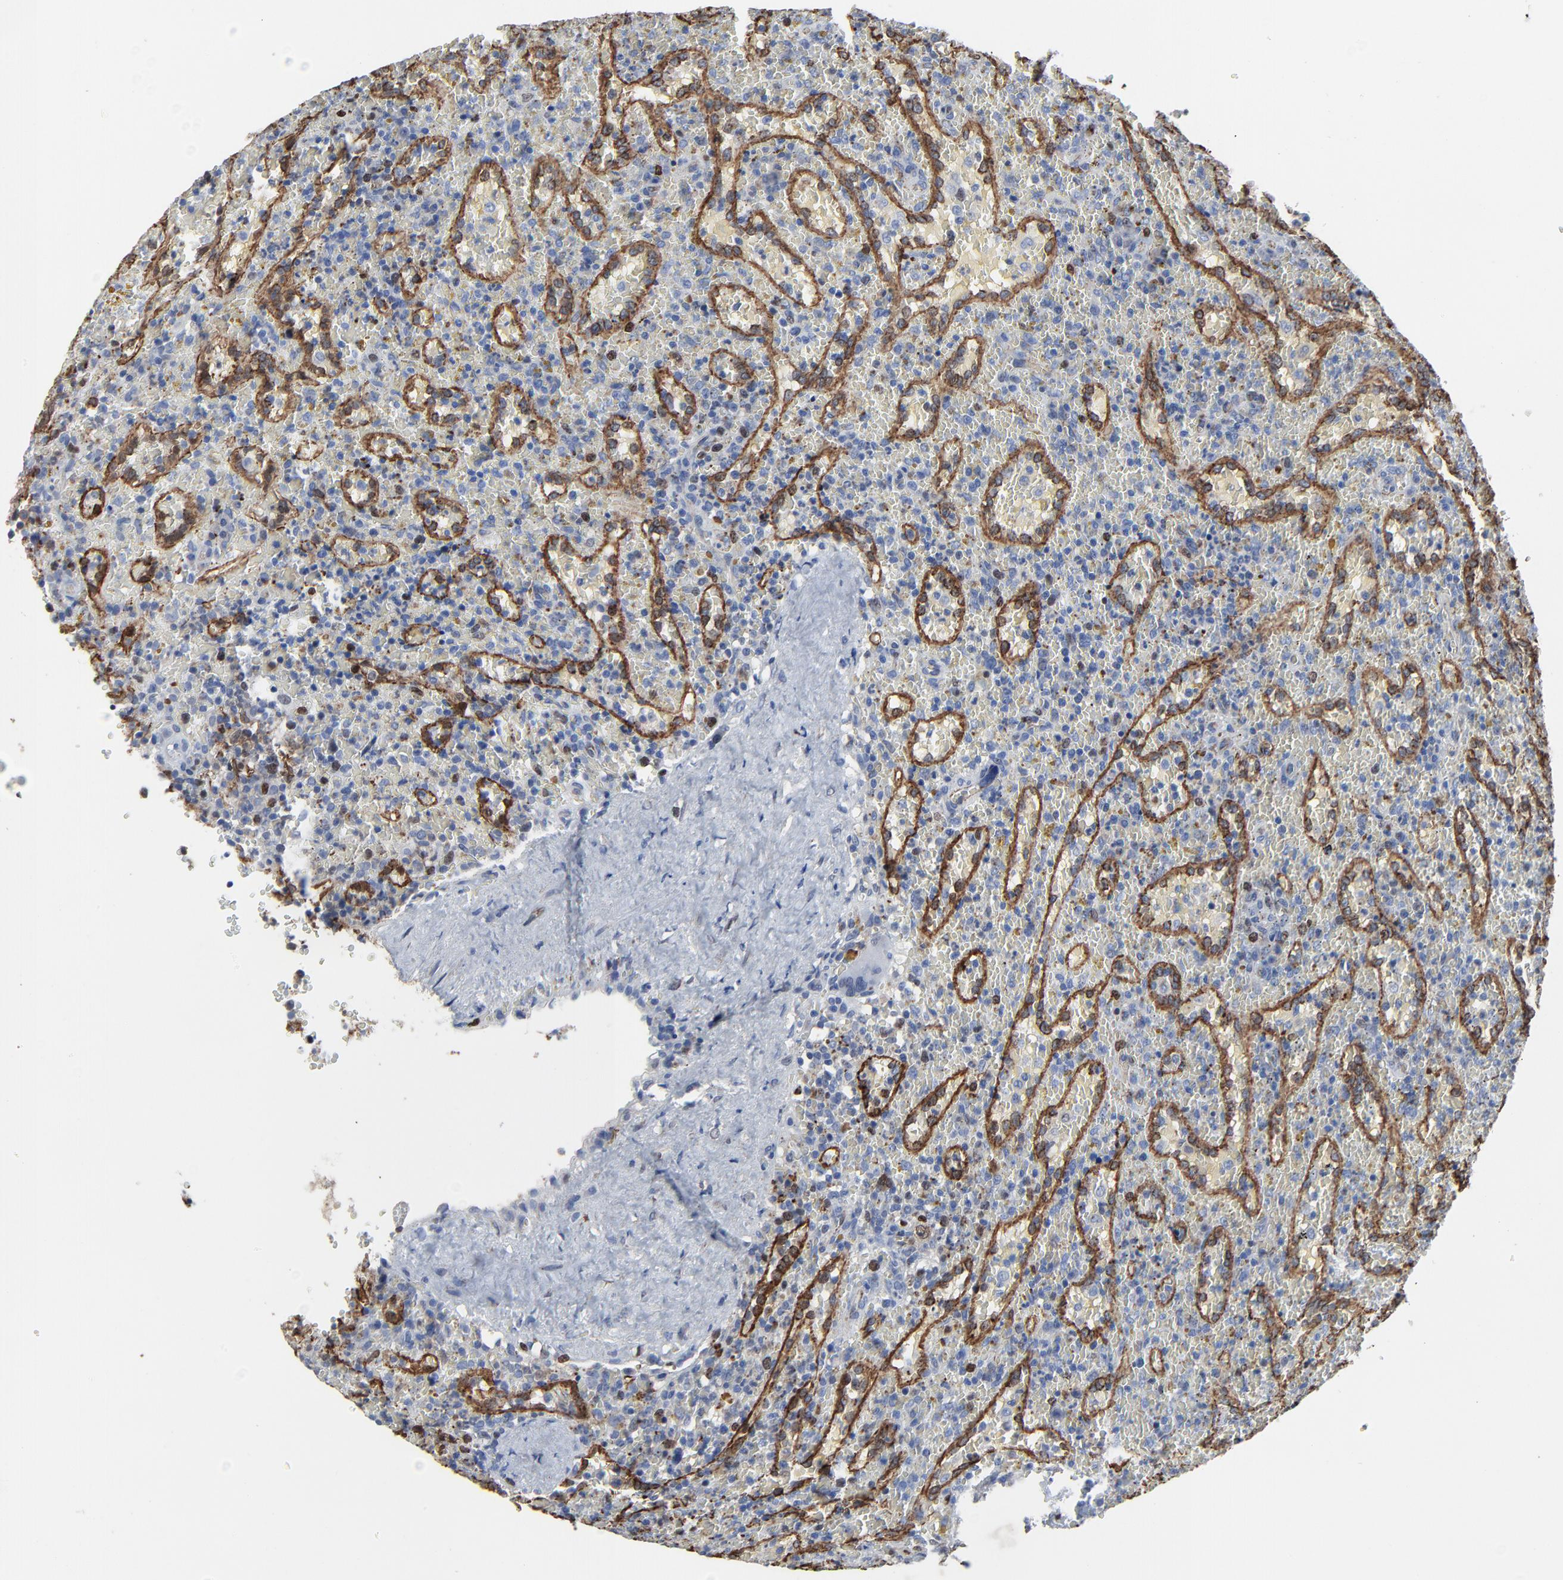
{"staining": {"intensity": "negative", "quantity": "none", "location": "none"}, "tissue": "lymphoma", "cell_type": "Tumor cells", "image_type": "cancer", "snomed": [{"axis": "morphology", "description": "Malignant lymphoma, non-Hodgkin's type, High grade"}, {"axis": "topography", "description": "Spleen"}, {"axis": "topography", "description": "Lymph node"}], "caption": "This is an immunohistochemistry image of lymphoma. There is no expression in tumor cells.", "gene": "BIRC3", "patient": {"sex": "female", "age": 70}}